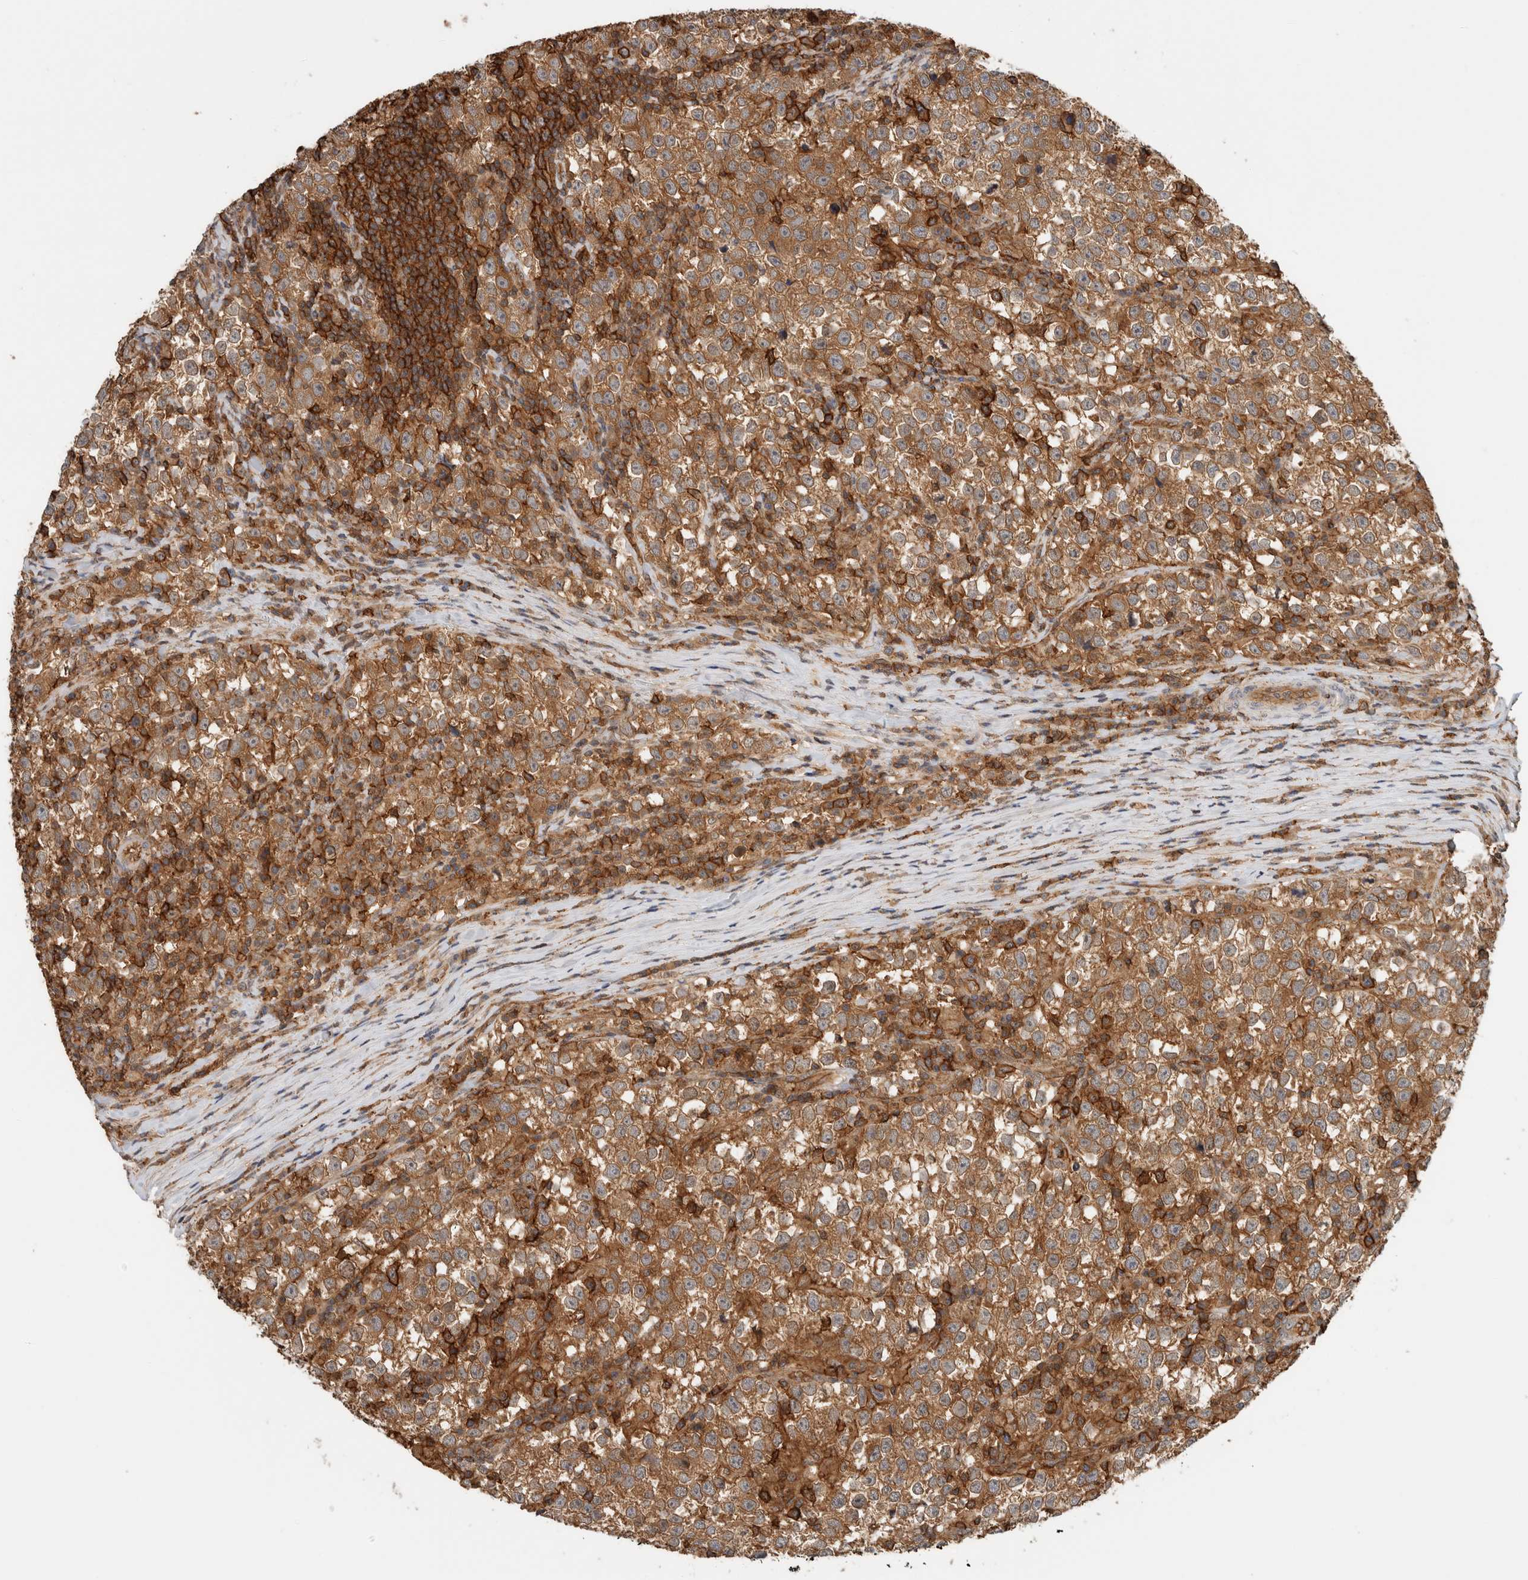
{"staining": {"intensity": "moderate", "quantity": ">75%", "location": "cytoplasmic/membranous"}, "tissue": "testis cancer", "cell_type": "Tumor cells", "image_type": "cancer", "snomed": [{"axis": "morphology", "description": "Normal tissue, NOS"}, {"axis": "morphology", "description": "Seminoma, NOS"}, {"axis": "topography", "description": "Testis"}], "caption": "Seminoma (testis) tissue reveals moderate cytoplasmic/membranous expression in about >75% of tumor cells, visualized by immunohistochemistry.", "gene": "PFDN4", "patient": {"sex": "male", "age": 43}}